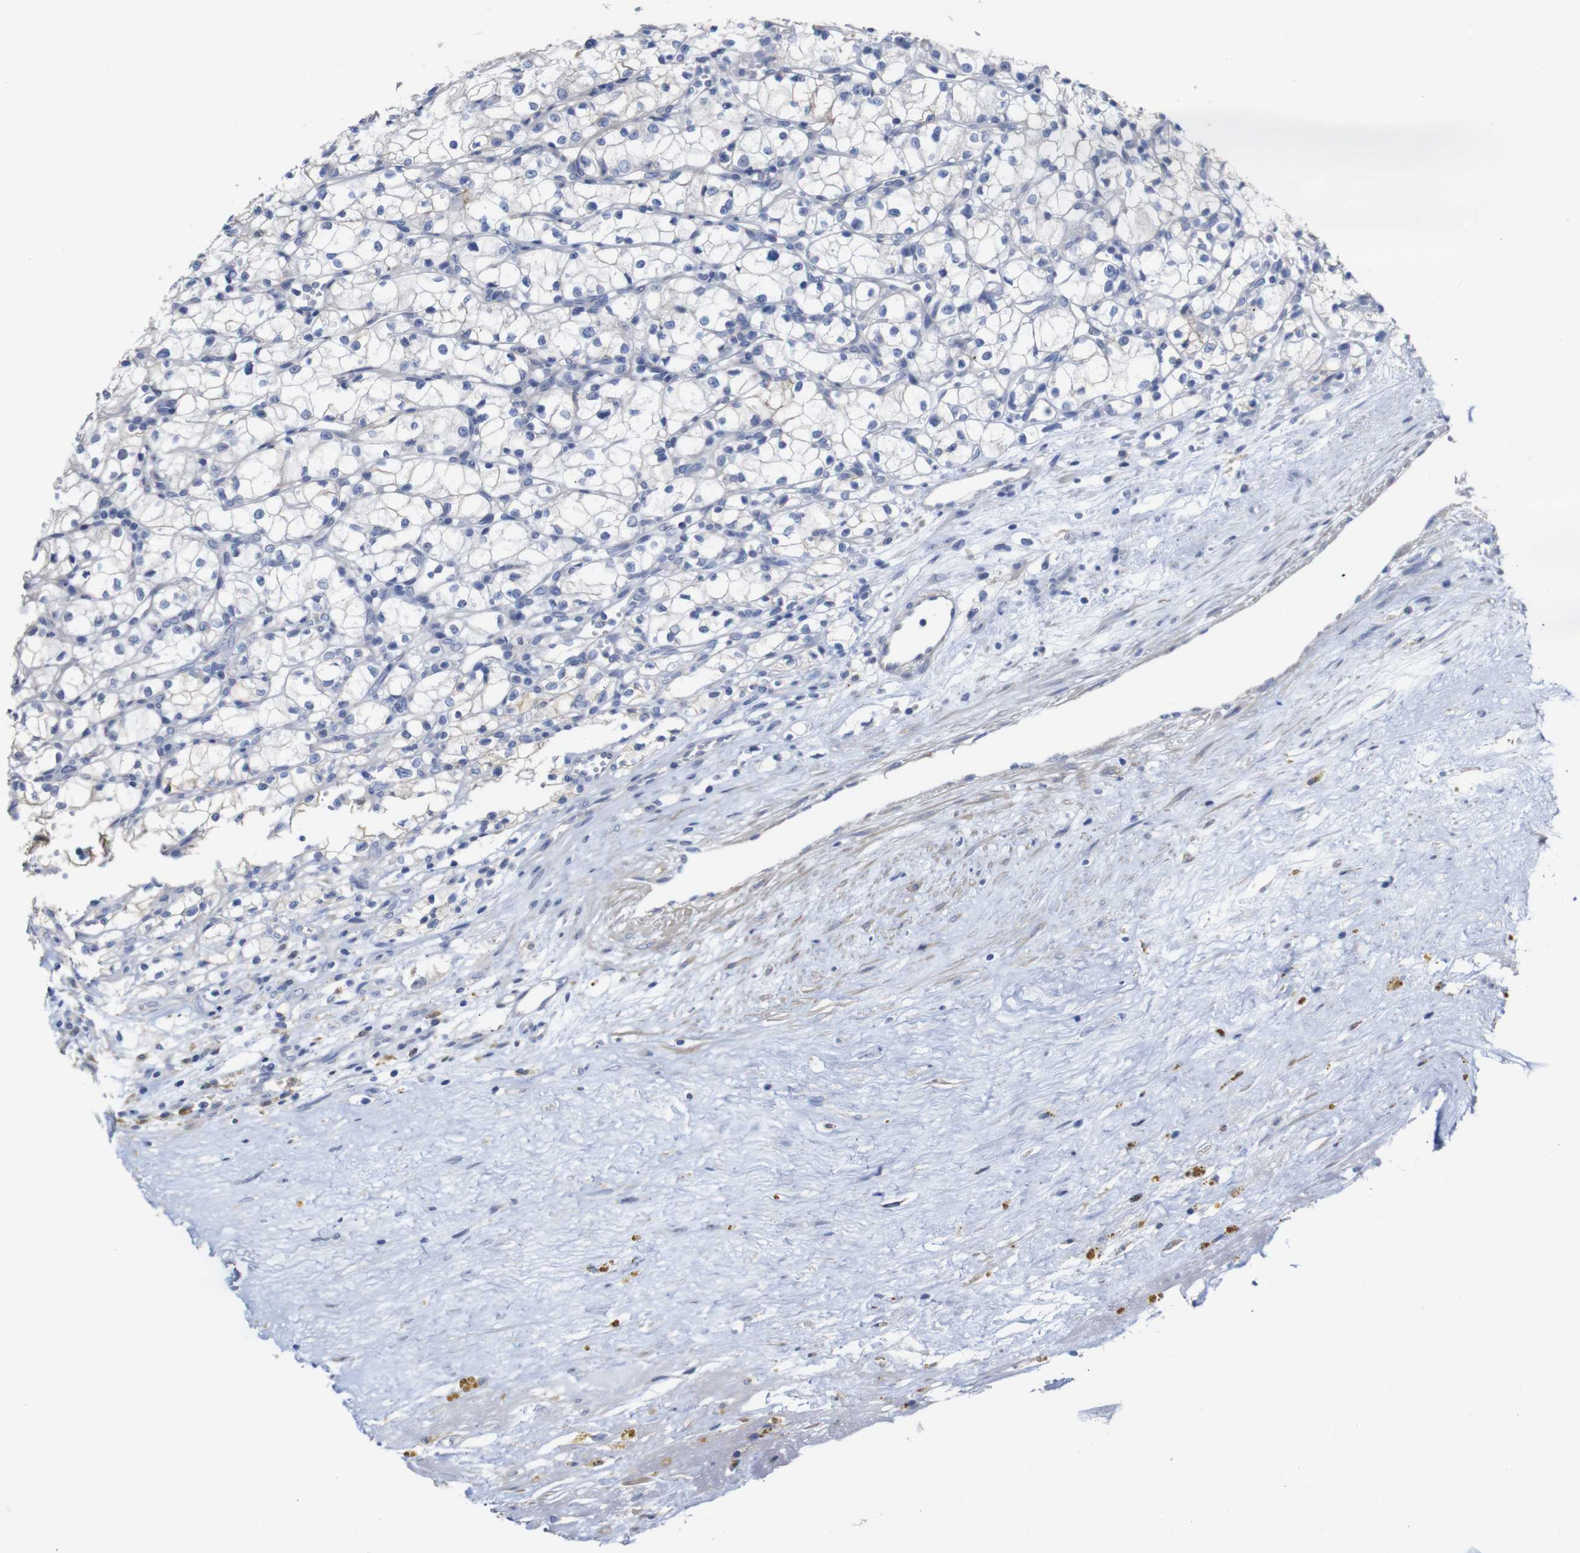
{"staining": {"intensity": "negative", "quantity": "none", "location": "none"}, "tissue": "renal cancer", "cell_type": "Tumor cells", "image_type": "cancer", "snomed": [{"axis": "morphology", "description": "Normal tissue, NOS"}, {"axis": "morphology", "description": "Adenocarcinoma, NOS"}, {"axis": "topography", "description": "Kidney"}], "caption": "High power microscopy image of an immunohistochemistry (IHC) photomicrograph of renal cancer (adenocarcinoma), revealing no significant expression in tumor cells.", "gene": "TCEAL9", "patient": {"sex": "male", "age": 59}}